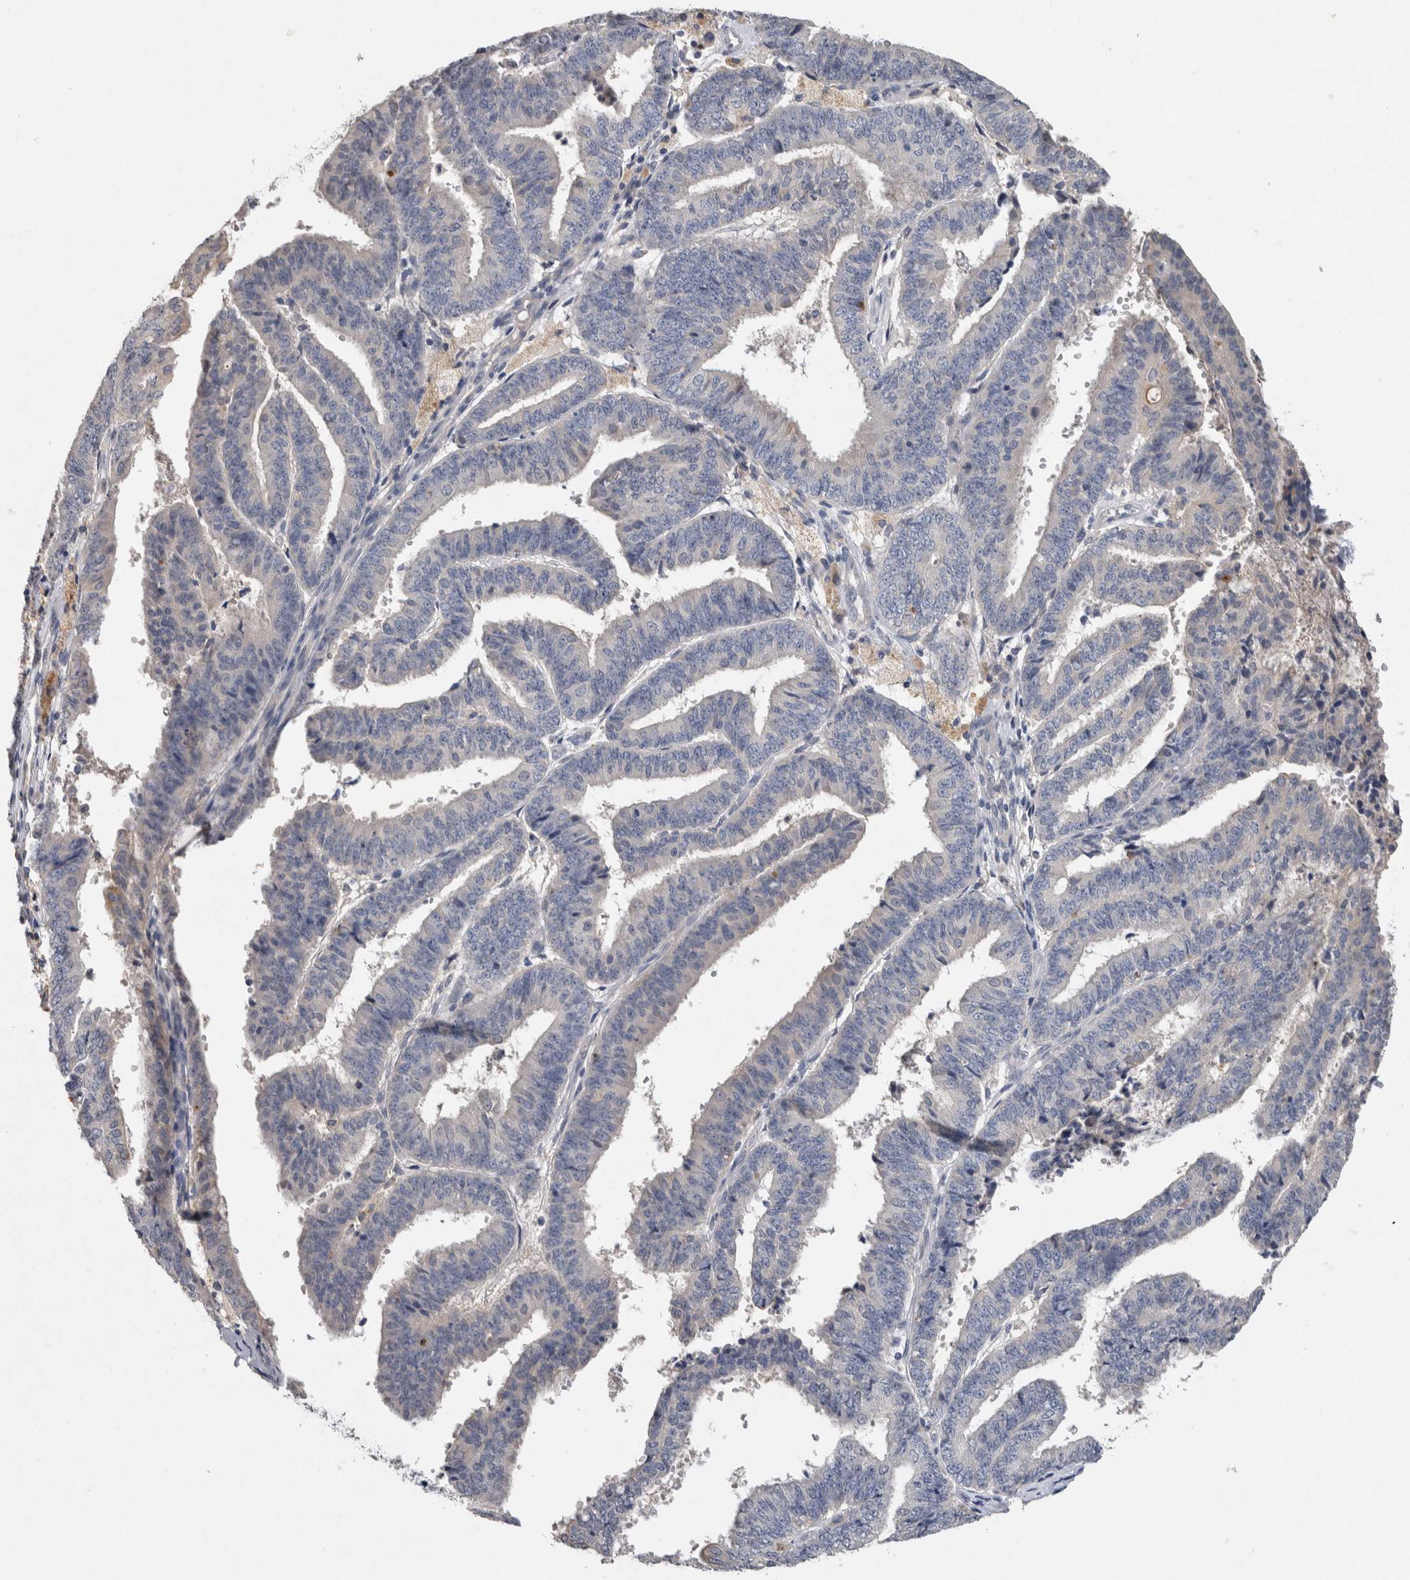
{"staining": {"intensity": "moderate", "quantity": "<25%", "location": "cytoplasmic/membranous"}, "tissue": "endometrial cancer", "cell_type": "Tumor cells", "image_type": "cancer", "snomed": [{"axis": "morphology", "description": "Adenocarcinoma, NOS"}, {"axis": "topography", "description": "Endometrium"}], "caption": "Immunohistochemistry (IHC) micrograph of human endometrial adenocarcinoma stained for a protein (brown), which reveals low levels of moderate cytoplasmic/membranous positivity in approximately <25% of tumor cells.", "gene": "HEXD", "patient": {"sex": "female", "age": 63}}